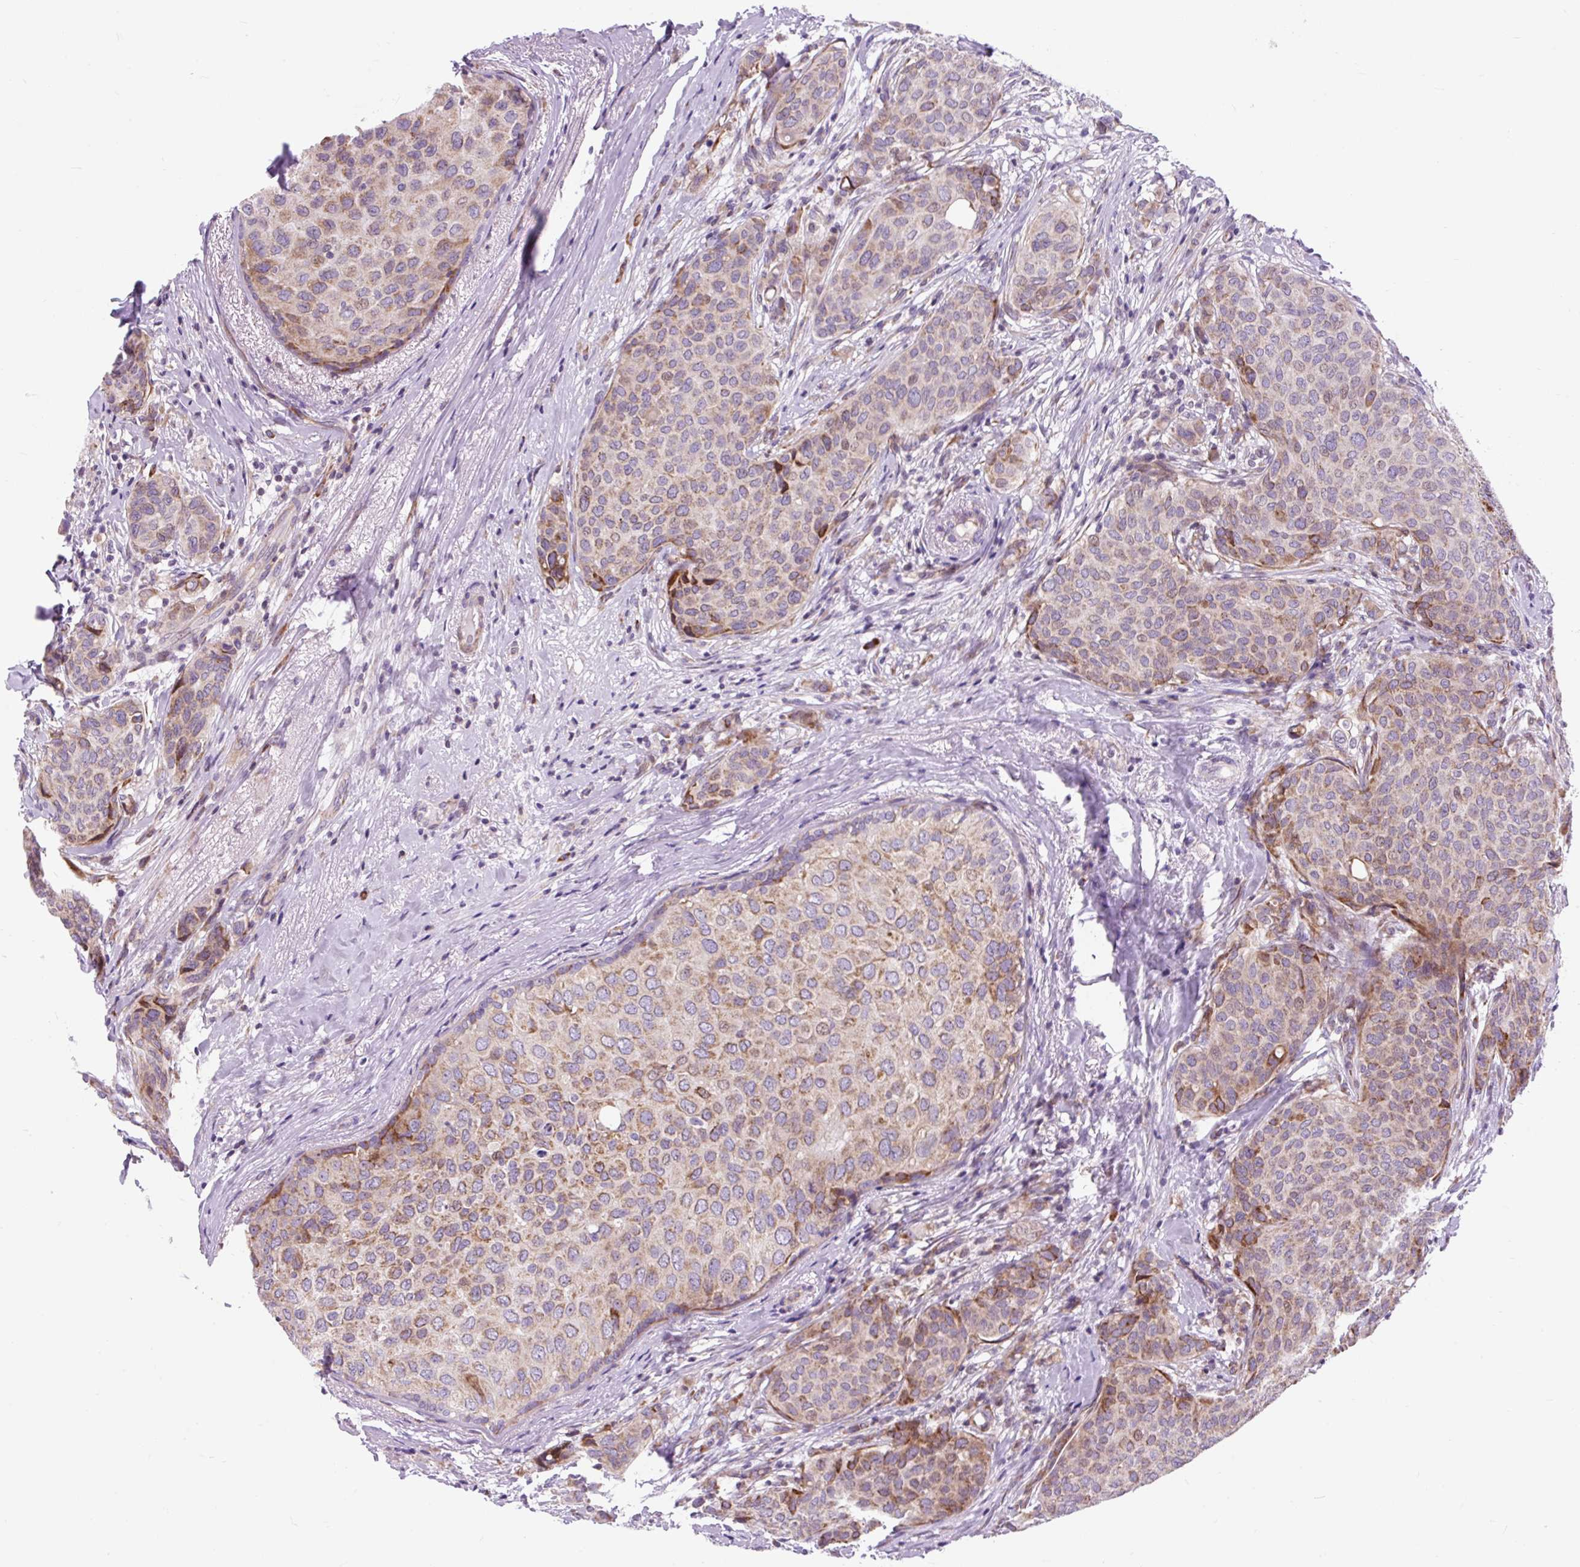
{"staining": {"intensity": "moderate", "quantity": "25%-75%", "location": "cytoplasmic/membranous"}, "tissue": "breast cancer", "cell_type": "Tumor cells", "image_type": "cancer", "snomed": [{"axis": "morphology", "description": "Duct carcinoma"}, {"axis": "topography", "description": "Breast"}], "caption": "Breast intraductal carcinoma tissue displays moderate cytoplasmic/membranous positivity in about 25%-75% of tumor cells", "gene": "CISD3", "patient": {"sex": "female", "age": 47}}